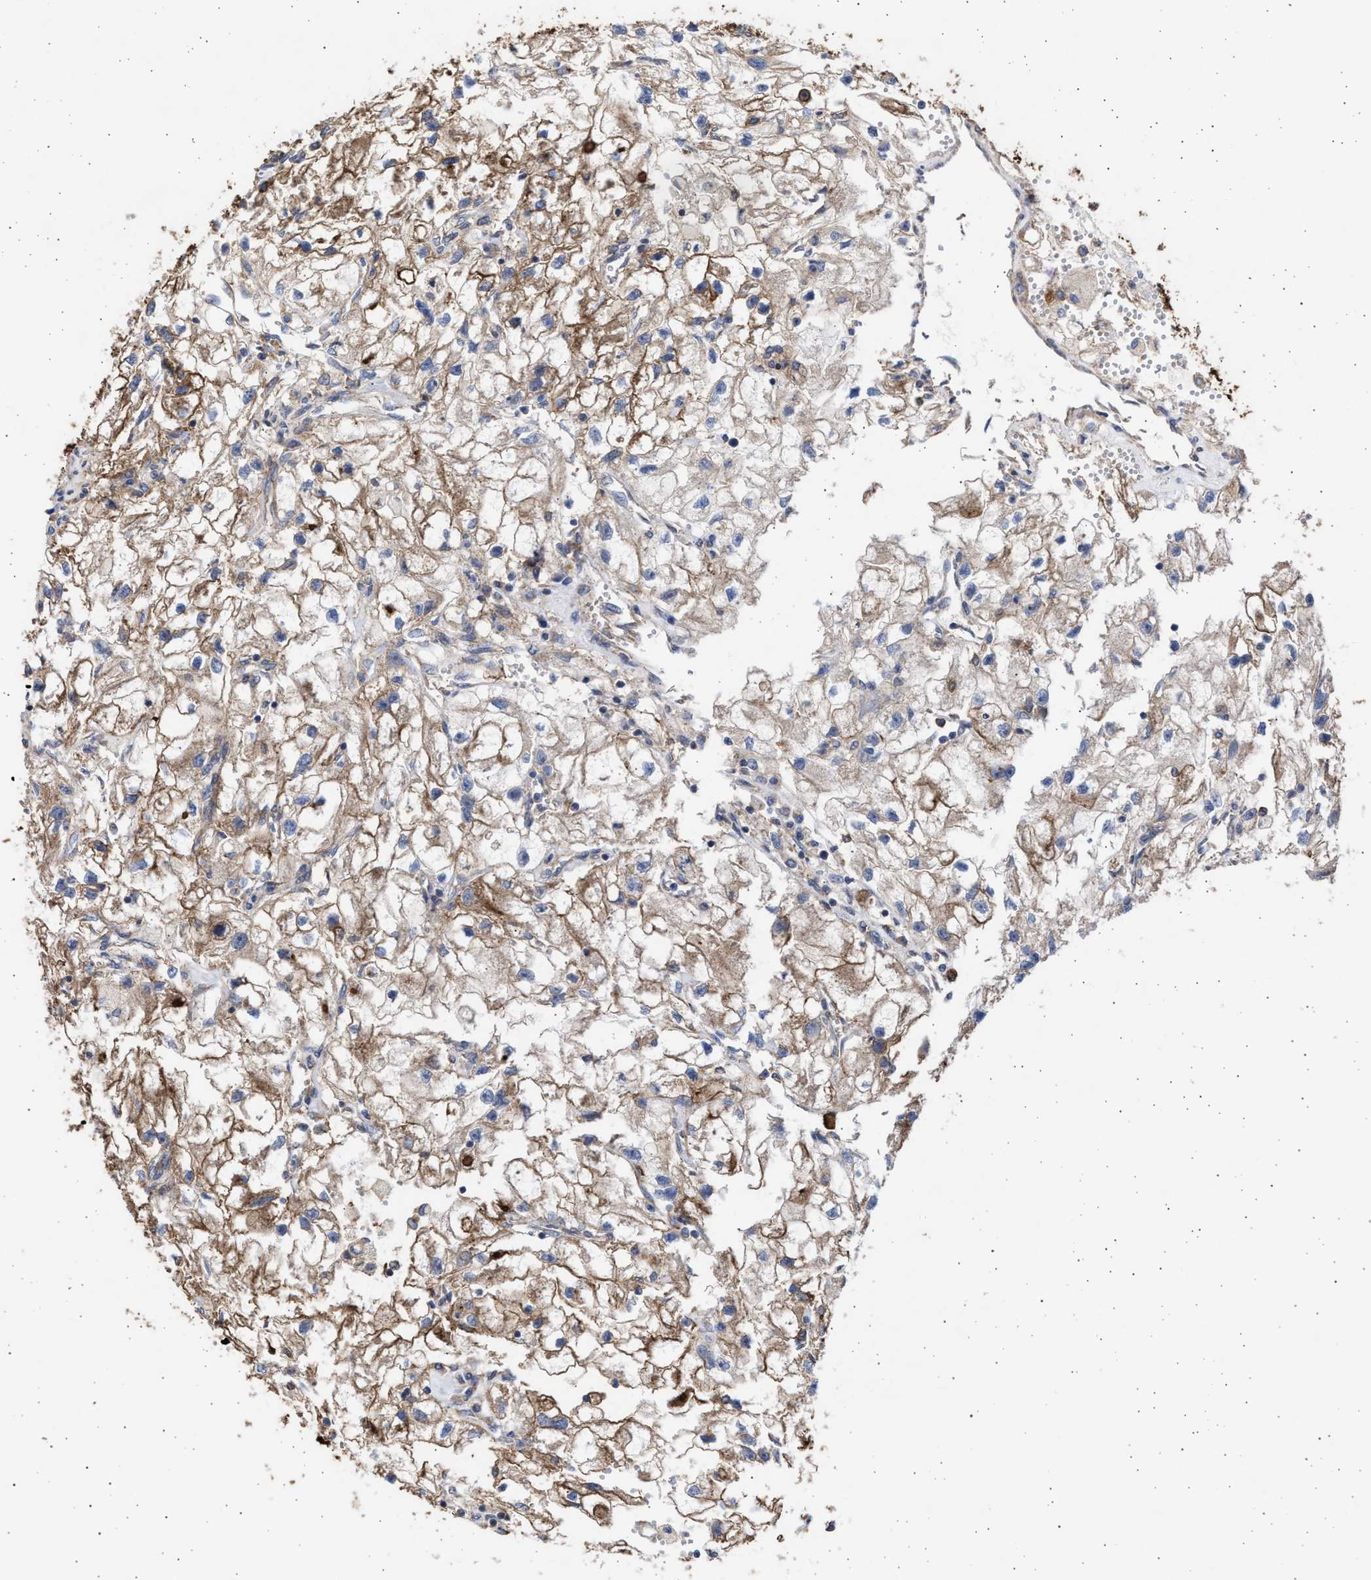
{"staining": {"intensity": "moderate", "quantity": ">75%", "location": "cytoplasmic/membranous"}, "tissue": "renal cancer", "cell_type": "Tumor cells", "image_type": "cancer", "snomed": [{"axis": "morphology", "description": "Adenocarcinoma, NOS"}, {"axis": "topography", "description": "Kidney"}], "caption": "The micrograph displays staining of adenocarcinoma (renal), revealing moderate cytoplasmic/membranous protein expression (brown color) within tumor cells.", "gene": "TTC19", "patient": {"sex": "female", "age": 70}}